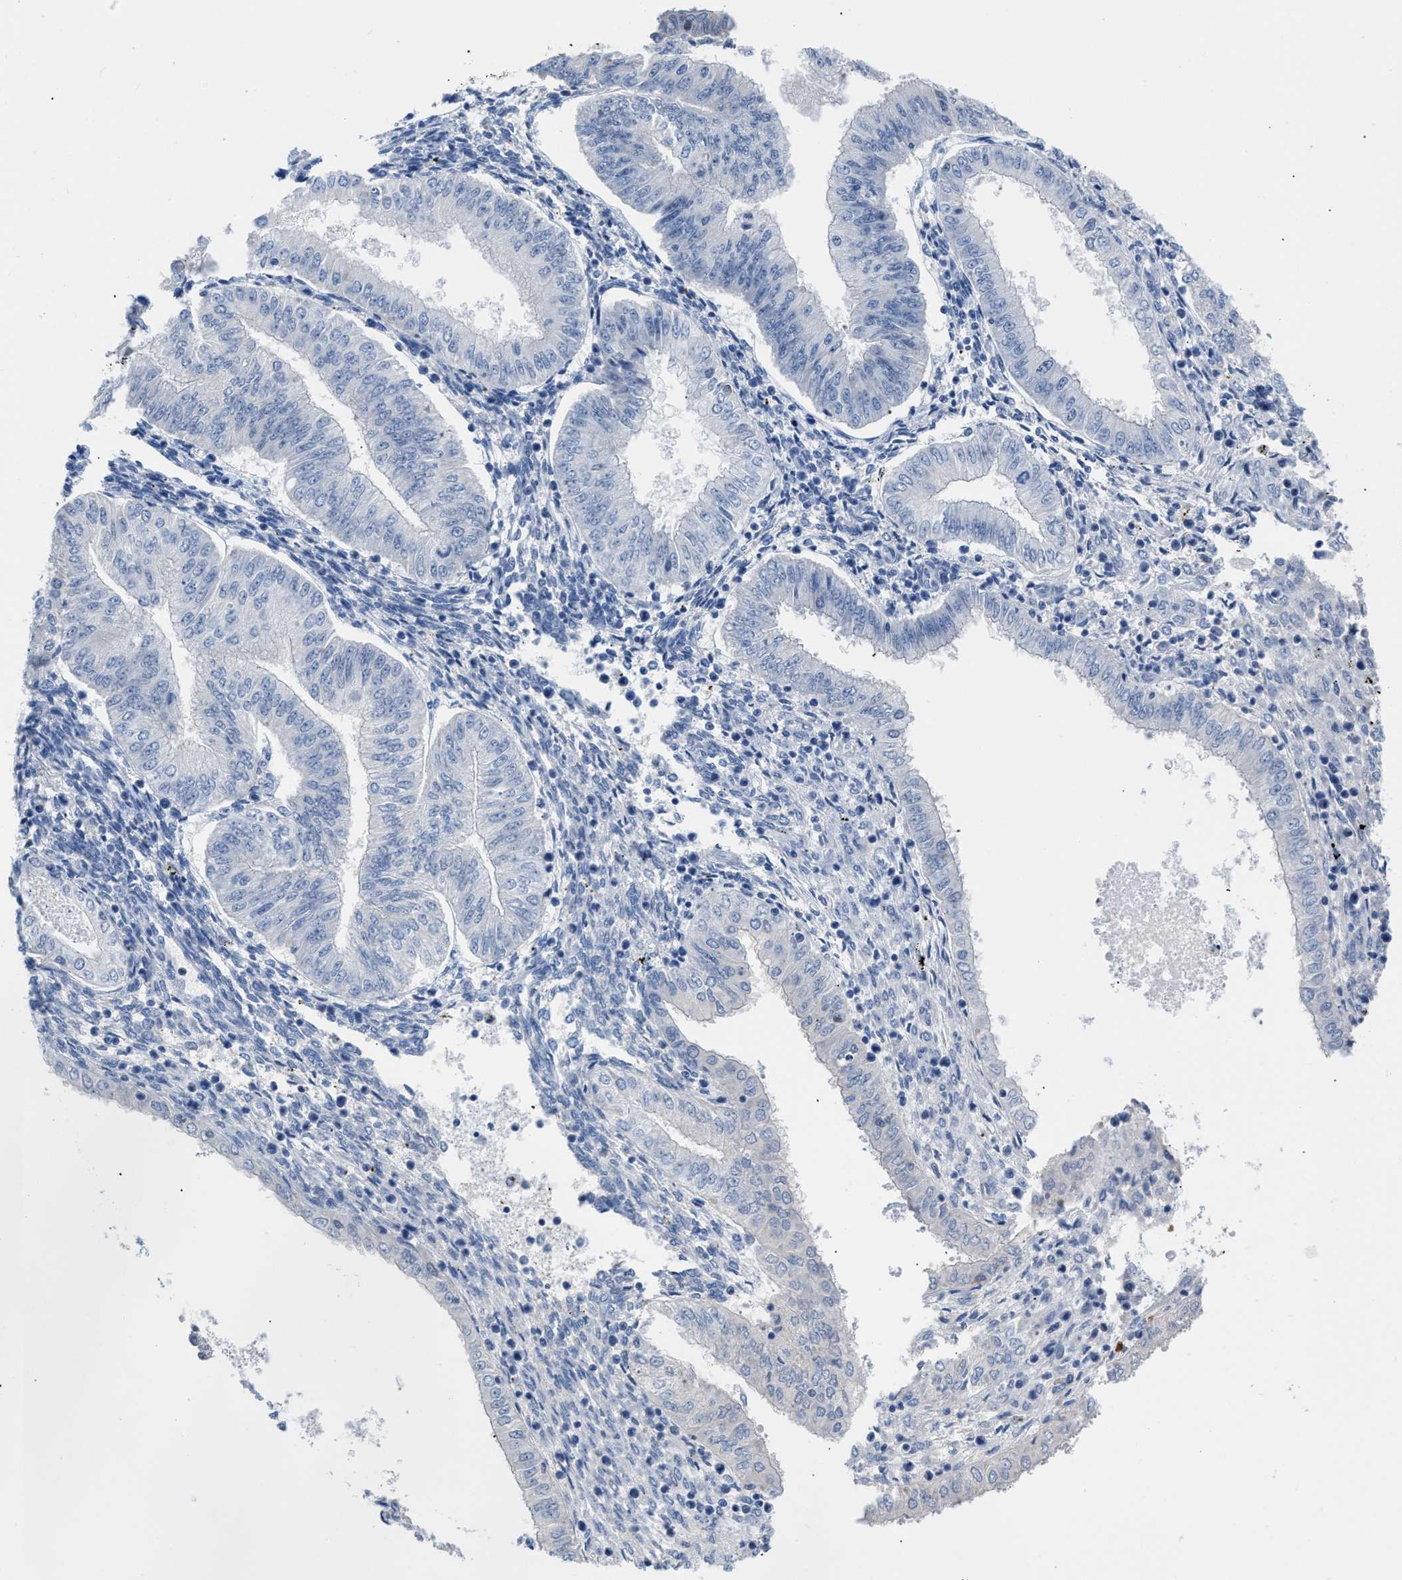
{"staining": {"intensity": "negative", "quantity": "none", "location": "none"}, "tissue": "endometrial cancer", "cell_type": "Tumor cells", "image_type": "cancer", "snomed": [{"axis": "morphology", "description": "Normal tissue, NOS"}, {"axis": "morphology", "description": "Adenocarcinoma, NOS"}, {"axis": "topography", "description": "Endometrium"}], "caption": "DAB (3,3'-diaminobenzidine) immunohistochemical staining of human endometrial cancer (adenocarcinoma) reveals no significant staining in tumor cells.", "gene": "BOLL", "patient": {"sex": "female", "age": 53}}